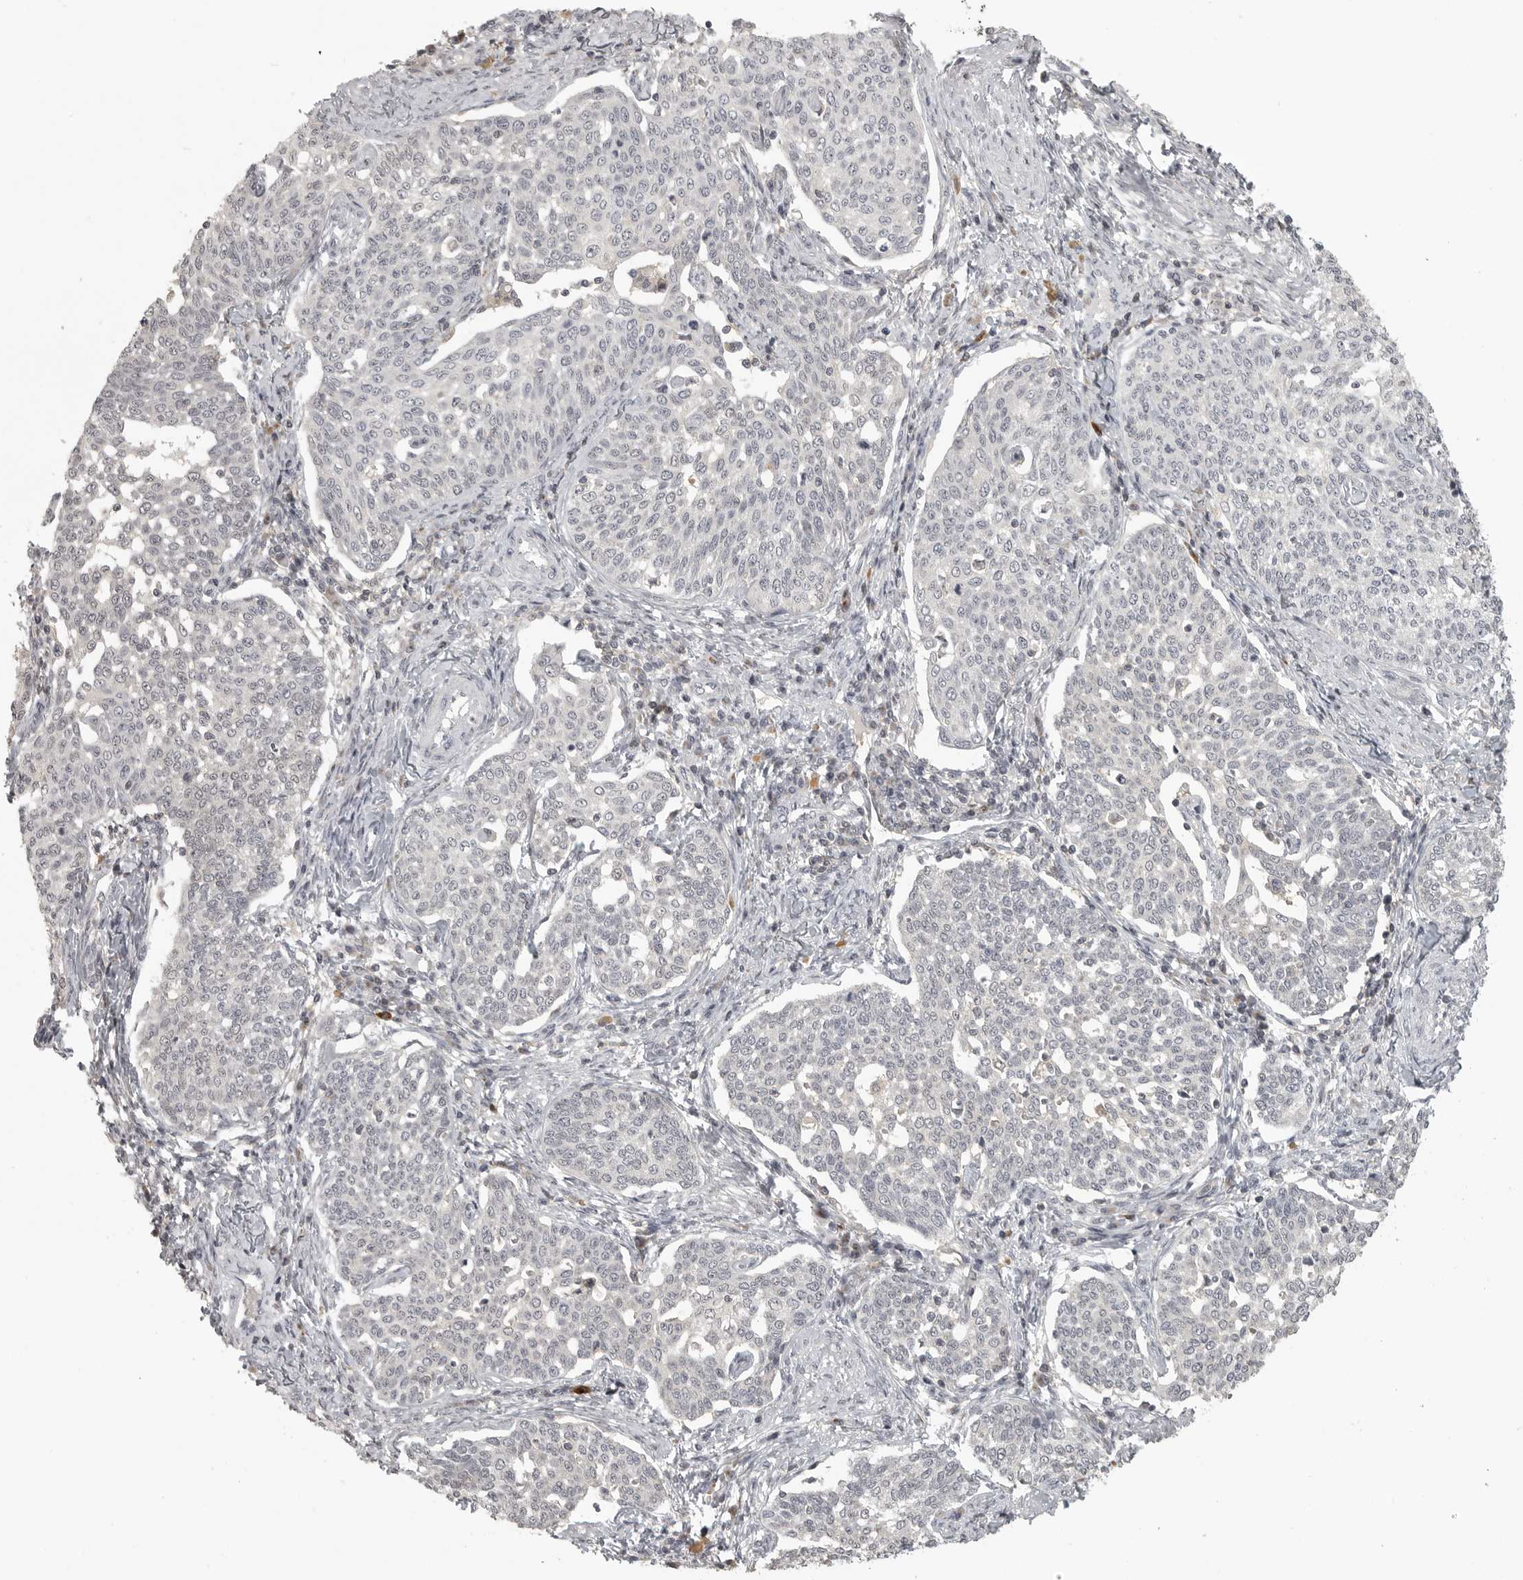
{"staining": {"intensity": "negative", "quantity": "none", "location": "none"}, "tissue": "cervical cancer", "cell_type": "Tumor cells", "image_type": "cancer", "snomed": [{"axis": "morphology", "description": "Squamous cell carcinoma, NOS"}, {"axis": "topography", "description": "Cervix"}], "caption": "Protein analysis of cervical cancer displays no significant positivity in tumor cells. Nuclei are stained in blue.", "gene": "UROD", "patient": {"sex": "female", "age": 34}}